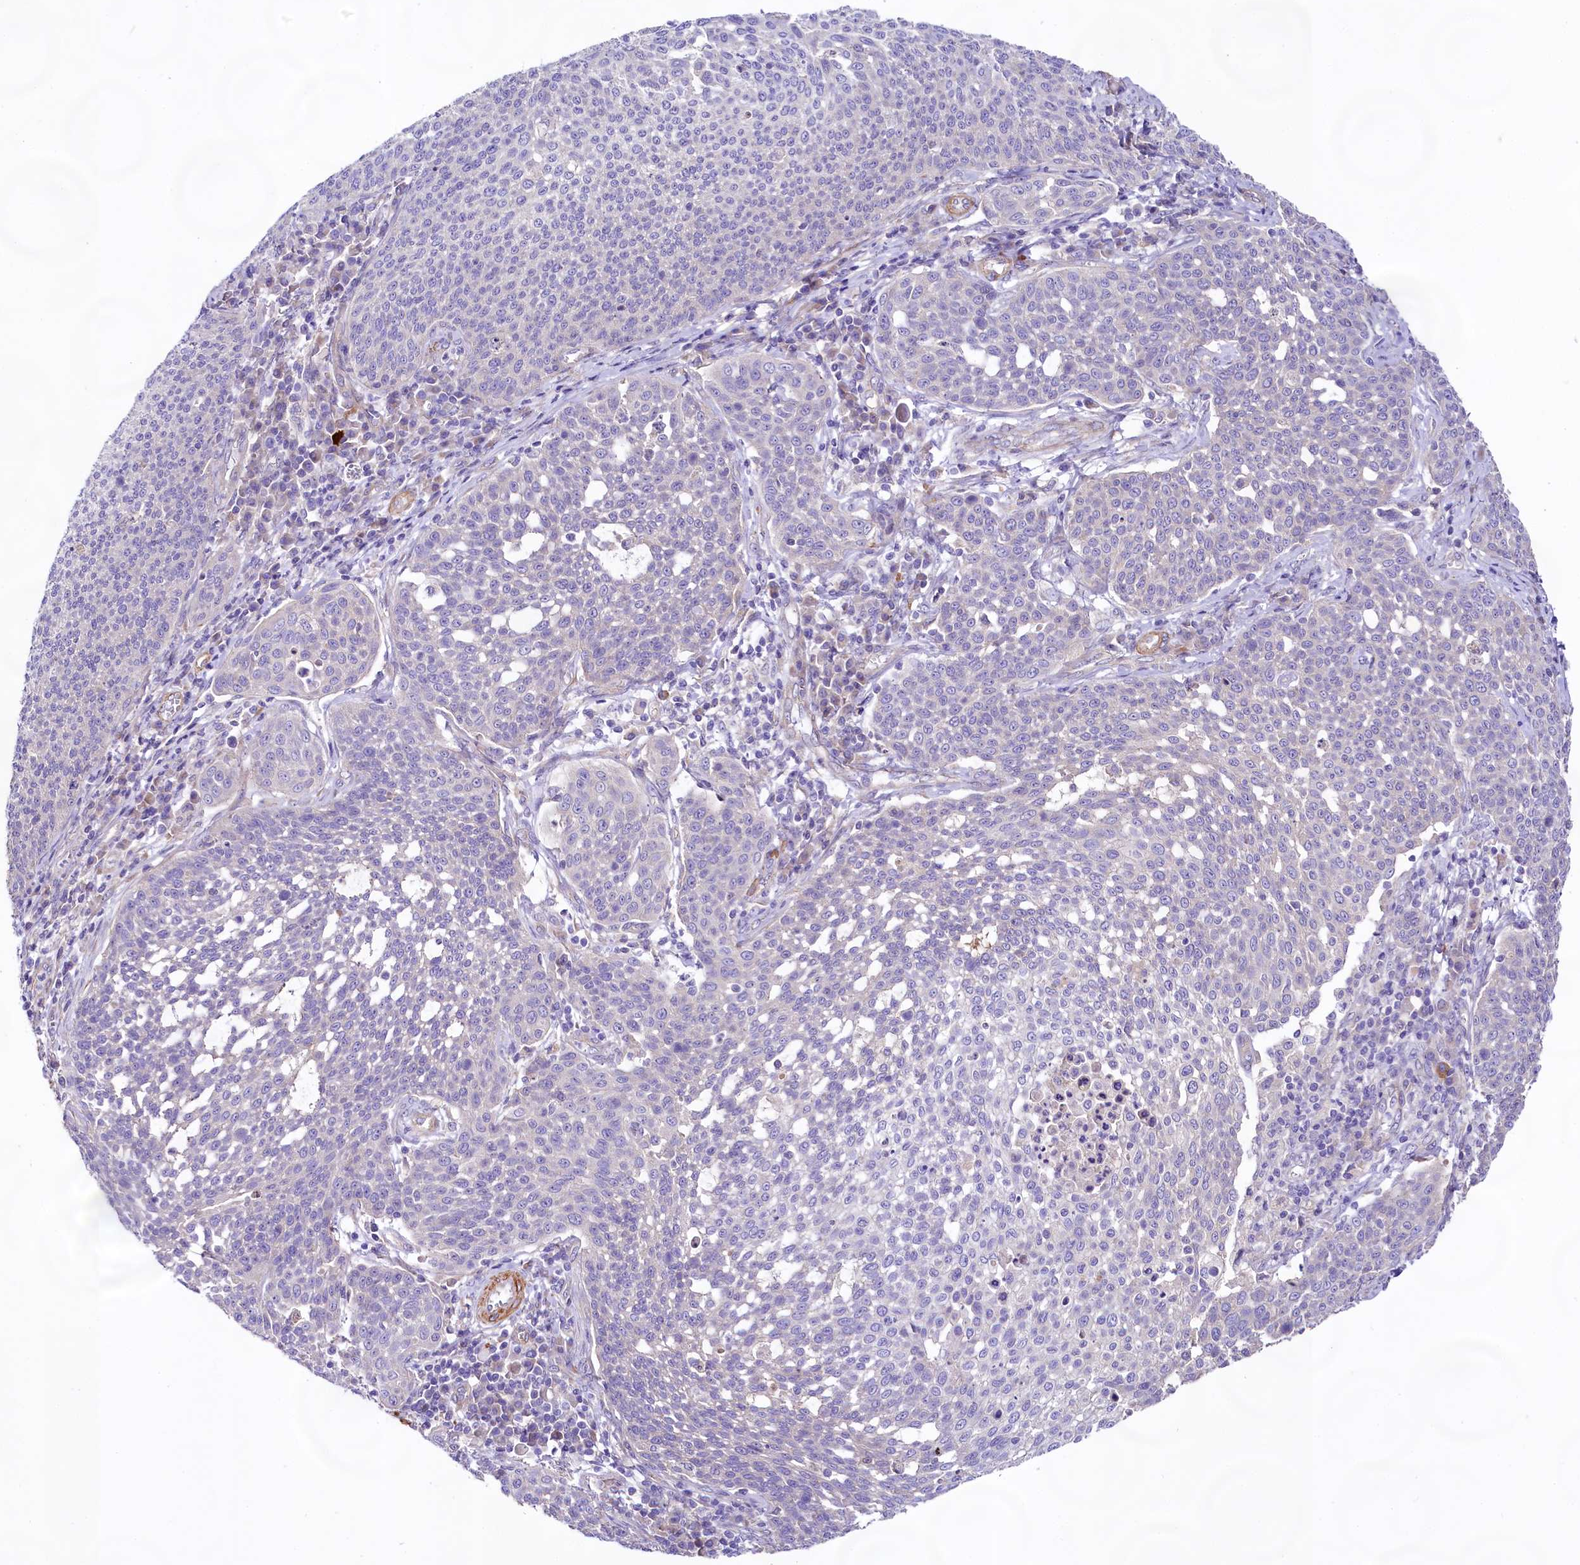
{"staining": {"intensity": "negative", "quantity": "none", "location": "none"}, "tissue": "cervical cancer", "cell_type": "Tumor cells", "image_type": "cancer", "snomed": [{"axis": "morphology", "description": "Squamous cell carcinoma, NOS"}, {"axis": "topography", "description": "Cervix"}], "caption": "Immunohistochemistry micrograph of neoplastic tissue: human cervical squamous cell carcinoma stained with DAB (3,3'-diaminobenzidine) shows no significant protein expression in tumor cells. The staining is performed using DAB (3,3'-diaminobenzidine) brown chromogen with nuclei counter-stained in using hematoxylin.", "gene": "VPS11", "patient": {"sex": "female", "age": 34}}